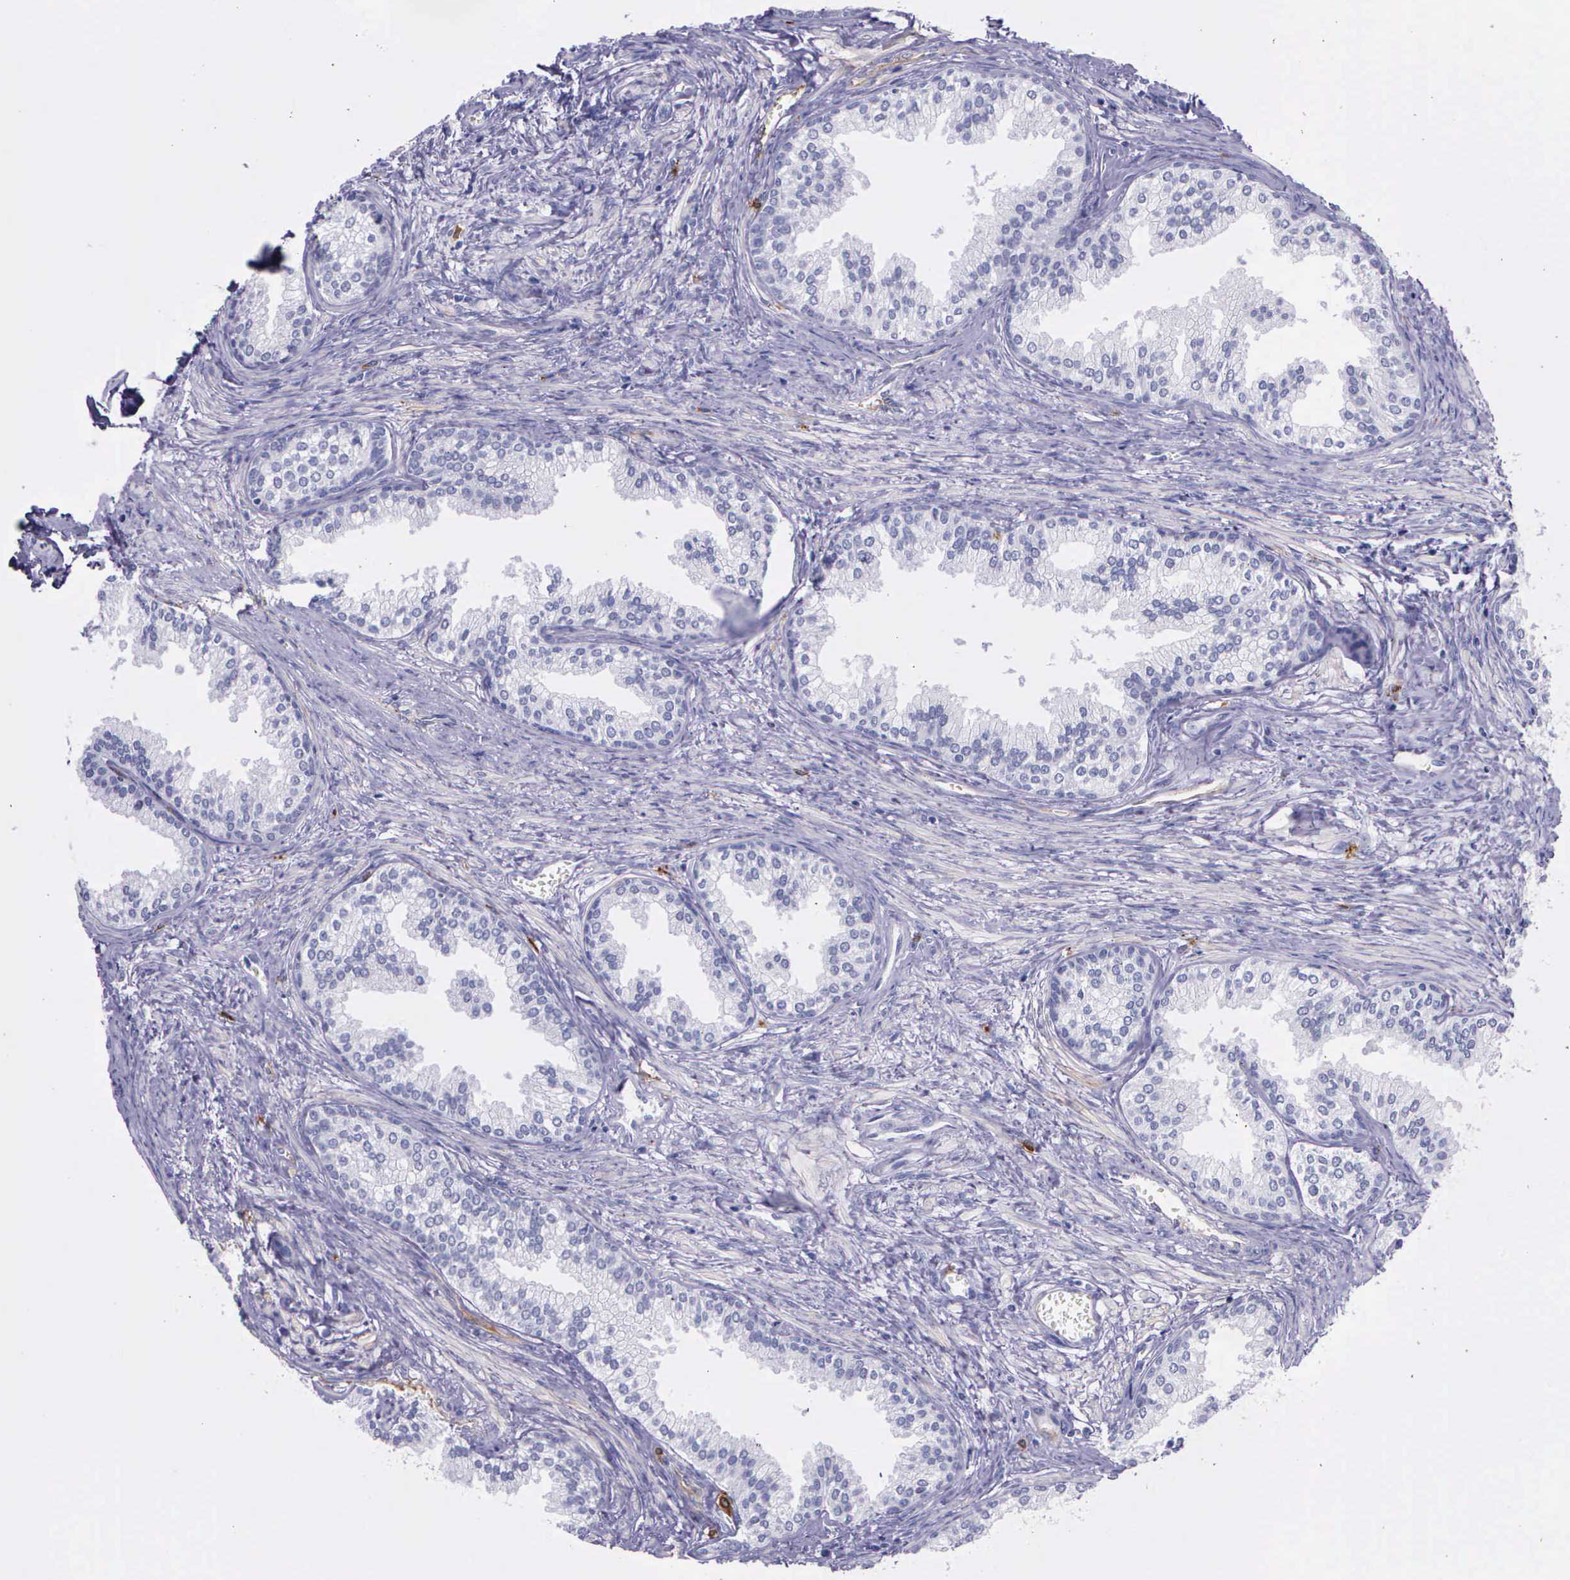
{"staining": {"intensity": "negative", "quantity": "none", "location": "none"}, "tissue": "prostate", "cell_type": "Glandular cells", "image_type": "normal", "snomed": [{"axis": "morphology", "description": "Normal tissue, NOS"}, {"axis": "topography", "description": "Prostate"}], "caption": "DAB (3,3'-diaminobenzidine) immunohistochemical staining of unremarkable prostate reveals no significant positivity in glandular cells. Nuclei are stained in blue.", "gene": "AHNAK2", "patient": {"sex": "male", "age": 68}}